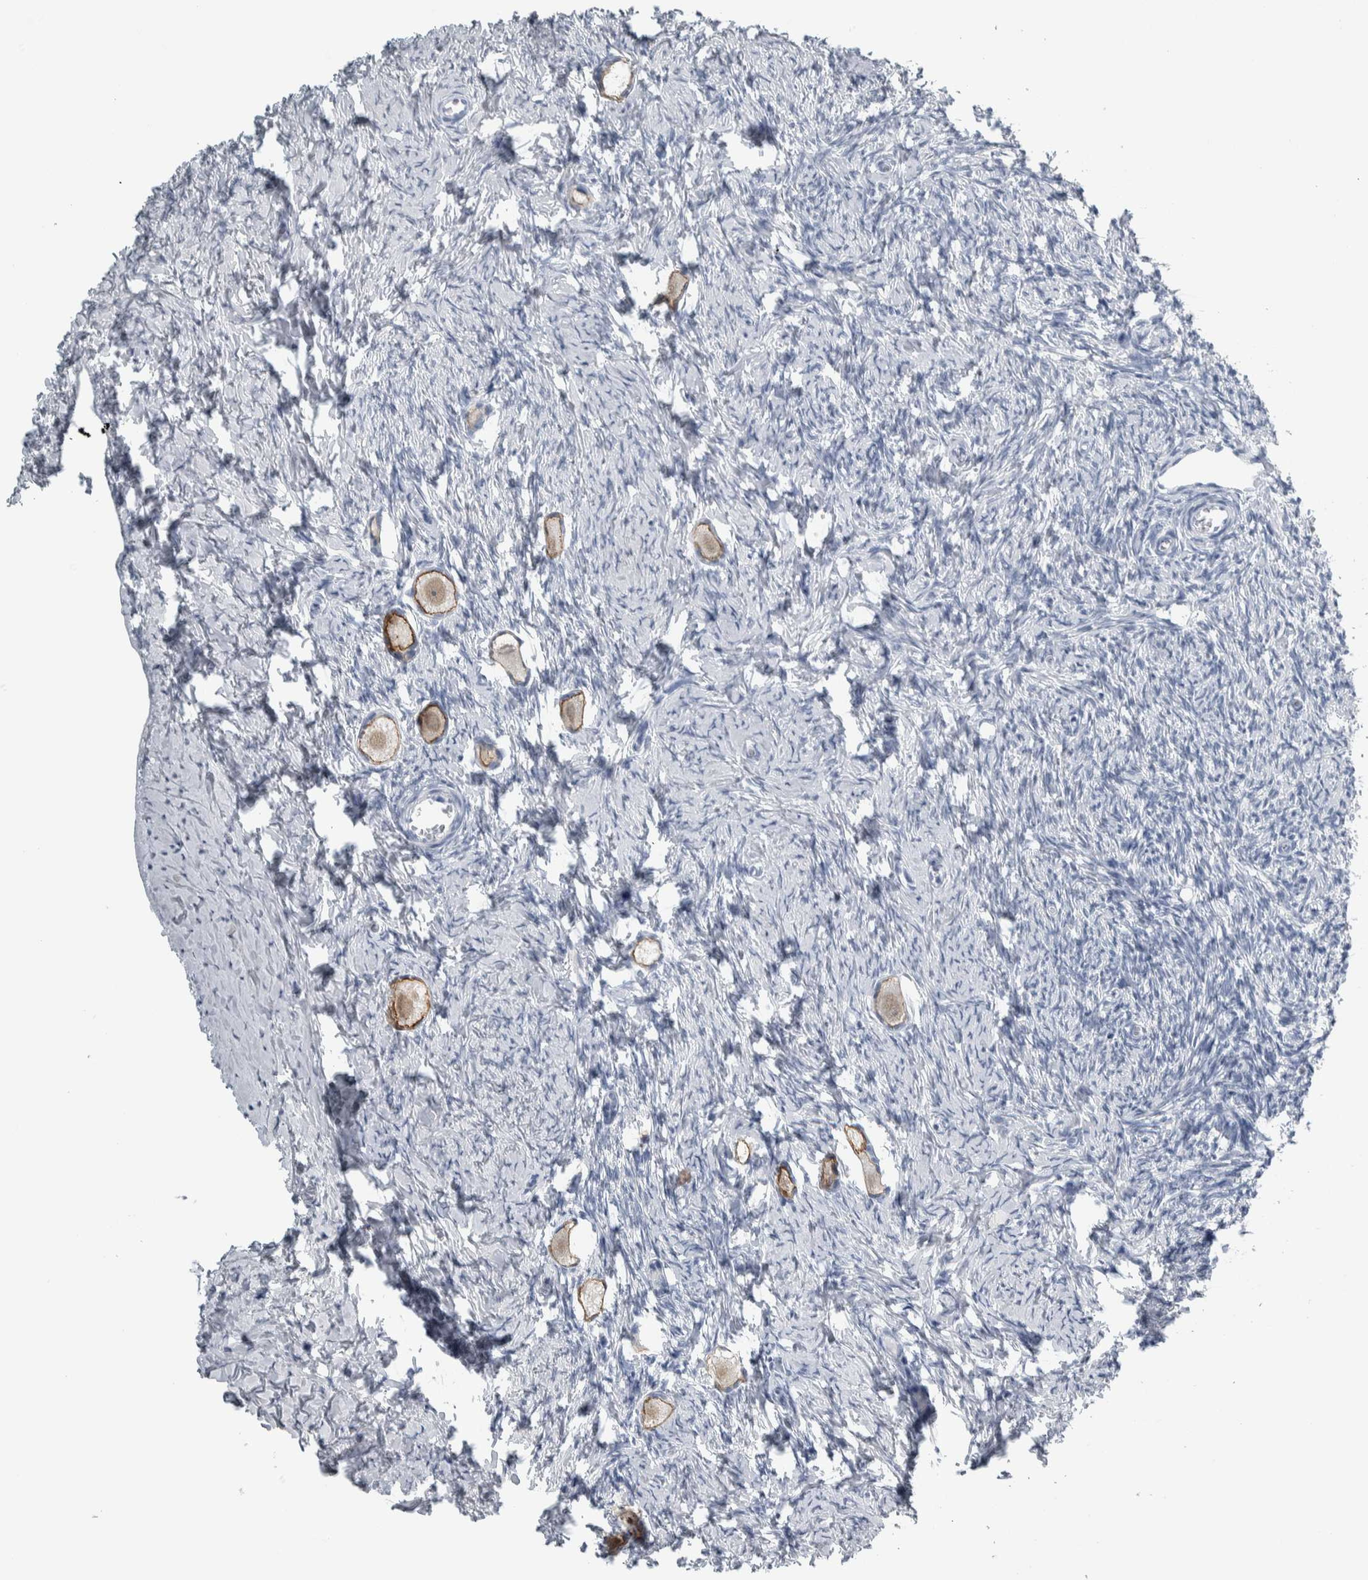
{"staining": {"intensity": "moderate", "quantity": ">75%", "location": "cytoplasmic/membranous"}, "tissue": "ovary", "cell_type": "Follicle cells", "image_type": "normal", "snomed": [{"axis": "morphology", "description": "Normal tissue, NOS"}, {"axis": "topography", "description": "Ovary"}], "caption": "The image displays immunohistochemical staining of benign ovary. There is moderate cytoplasmic/membranous staining is appreciated in approximately >75% of follicle cells.", "gene": "CDH17", "patient": {"sex": "female", "age": 27}}